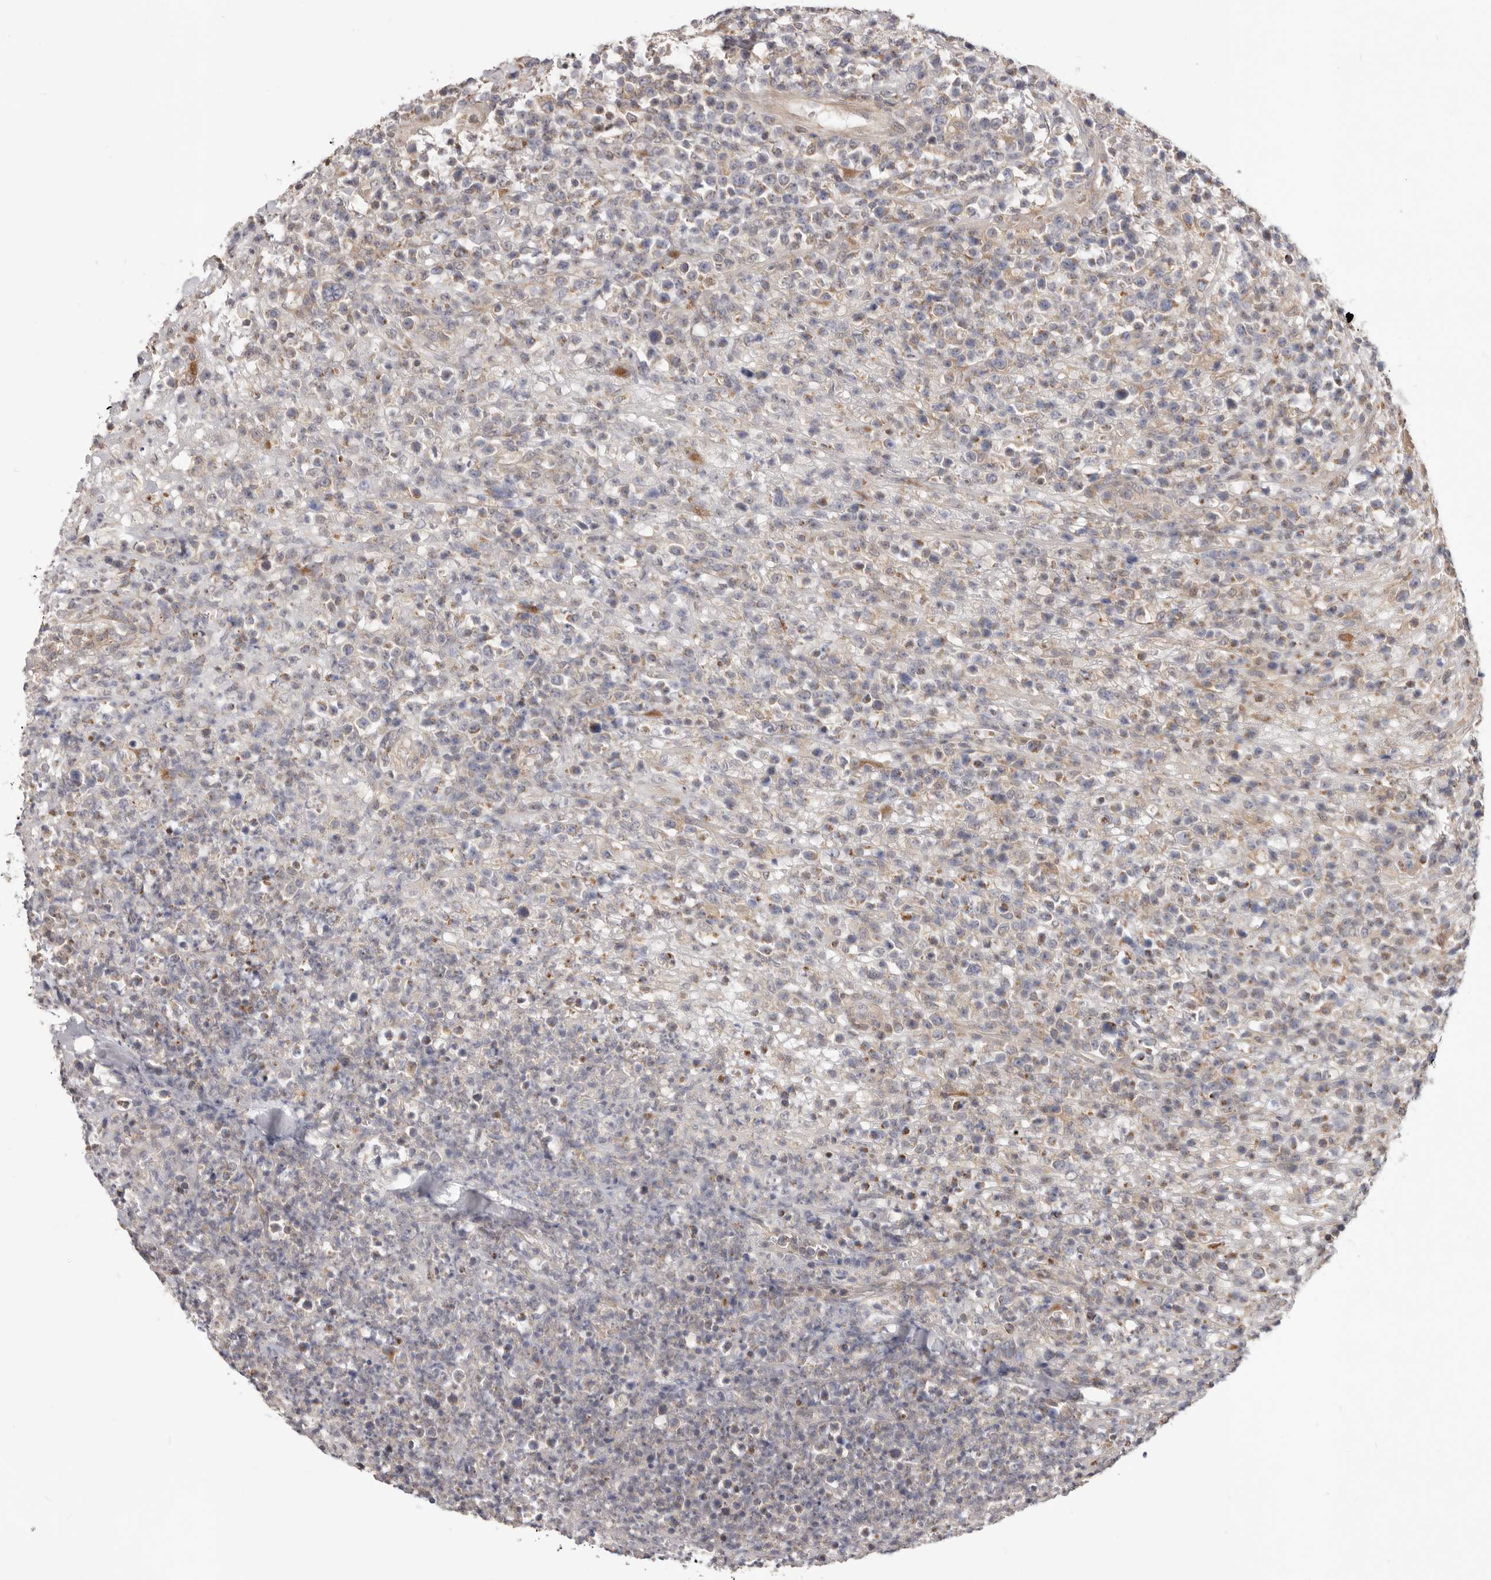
{"staining": {"intensity": "negative", "quantity": "none", "location": "none"}, "tissue": "lymphoma", "cell_type": "Tumor cells", "image_type": "cancer", "snomed": [{"axis": "morphology", "description": "Malignant lymphoma, non-Hodgkin's type, High grade"}, {"axis": "topography", "description": "Colon"}], "caption": "Protein analysis of malignant lymphoma, non-Hodgkin's type (high-grade) displays no significant staining in tumor cells.", "gene": "LRP6", "patient": {"sex": "female", "age": 53}}